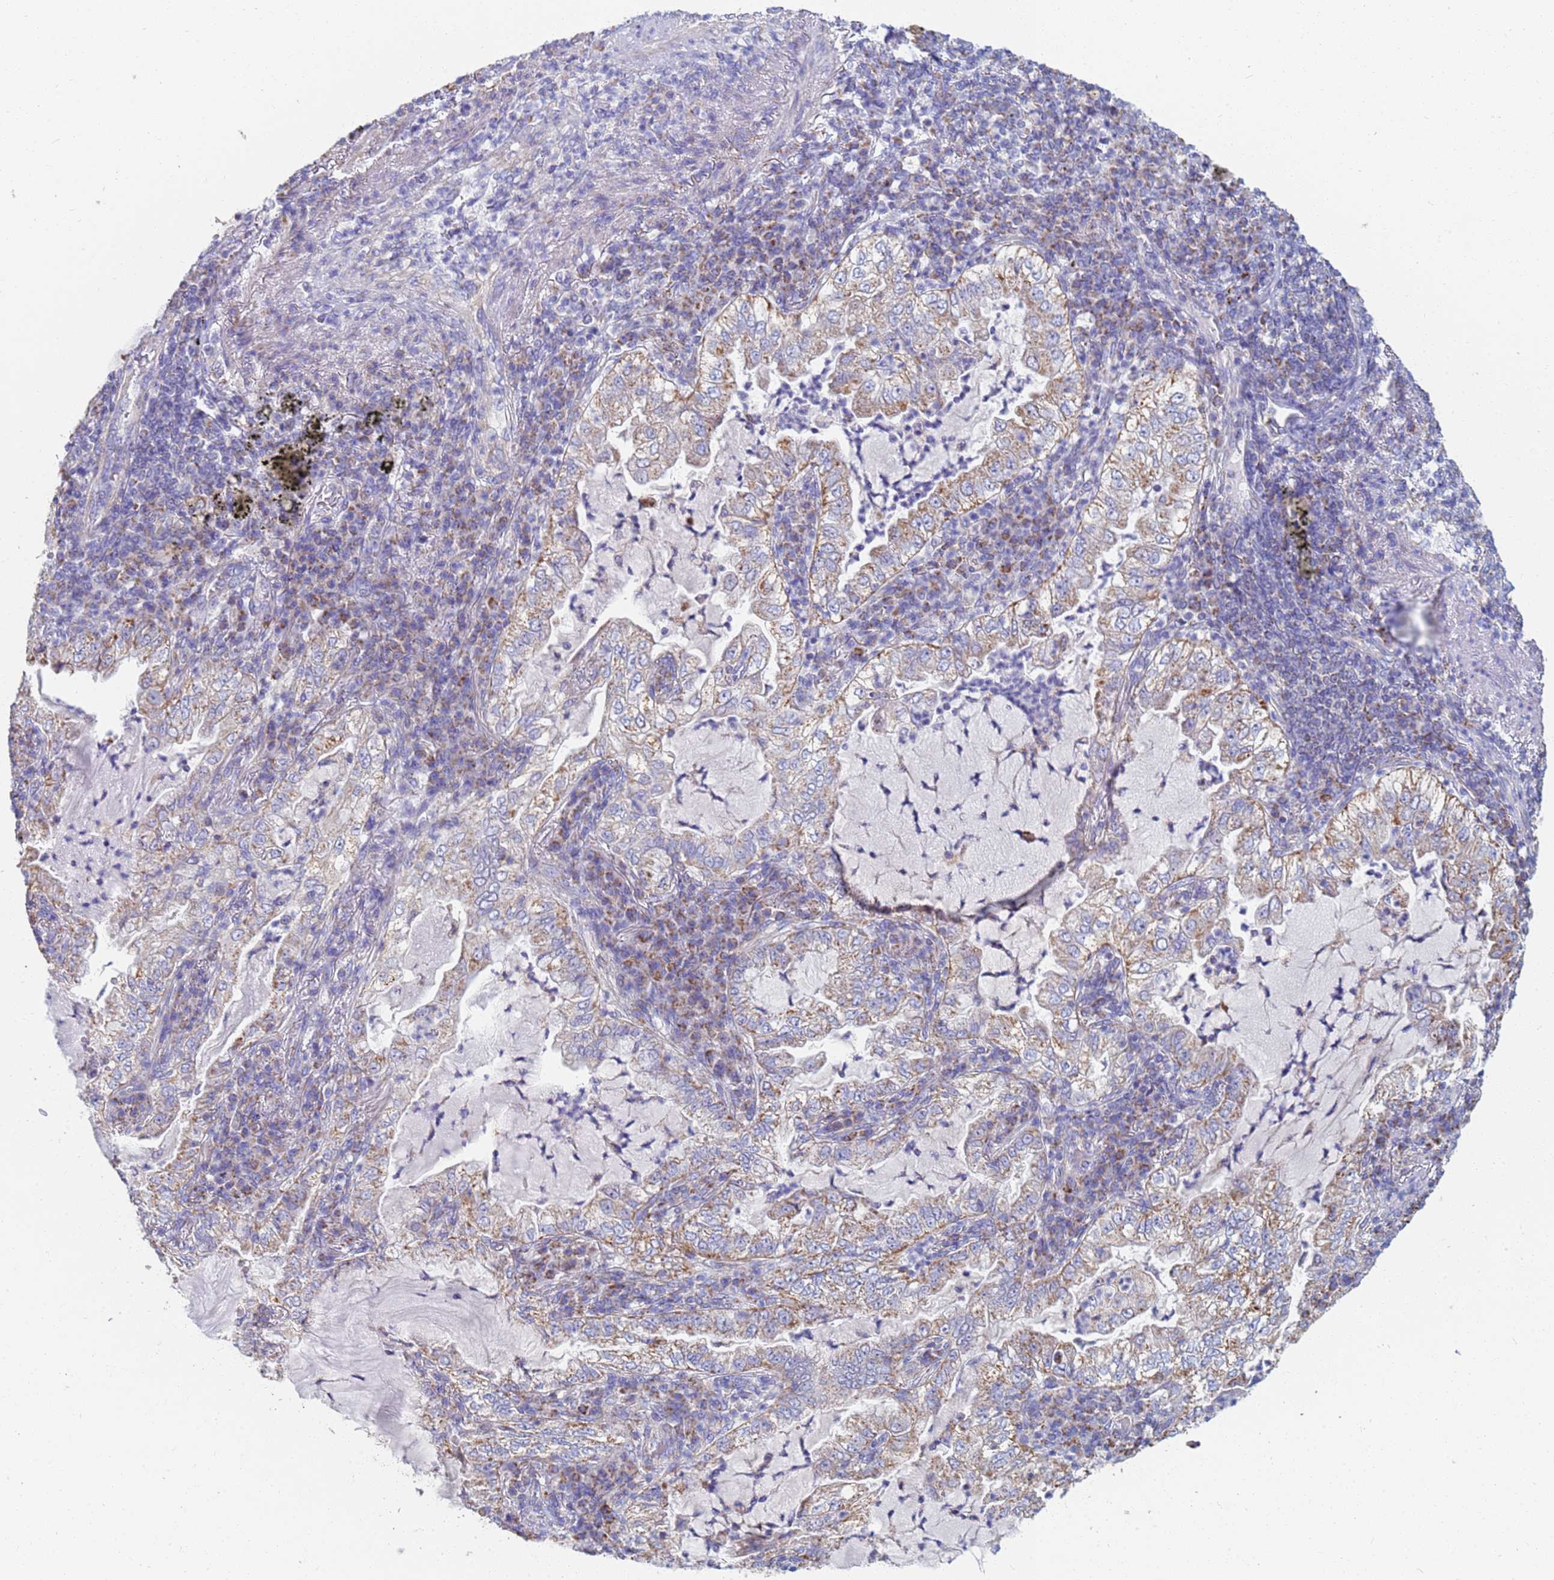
{"staining": {"intensity": "moderate", "quantity": "25%-75%", "location": "cytoplasmic/membranous"}, "tissue": "lung cancer", "cell_type": "Tumor cells", "image_type": "cancer", "snomed": [{"axis": "morphology", "description": "Adenocarcinoma, NOS"}, {"axis": "topography", "description": "Lung"}], "caption": "This is a histology image of immunohistochemistry staining of lung cancer, which shows moderate staining in the cytoplasmic/membranous of tumor cells.", "gene": "UQCRH", "patient": {"sex": "female", "age": 73}}